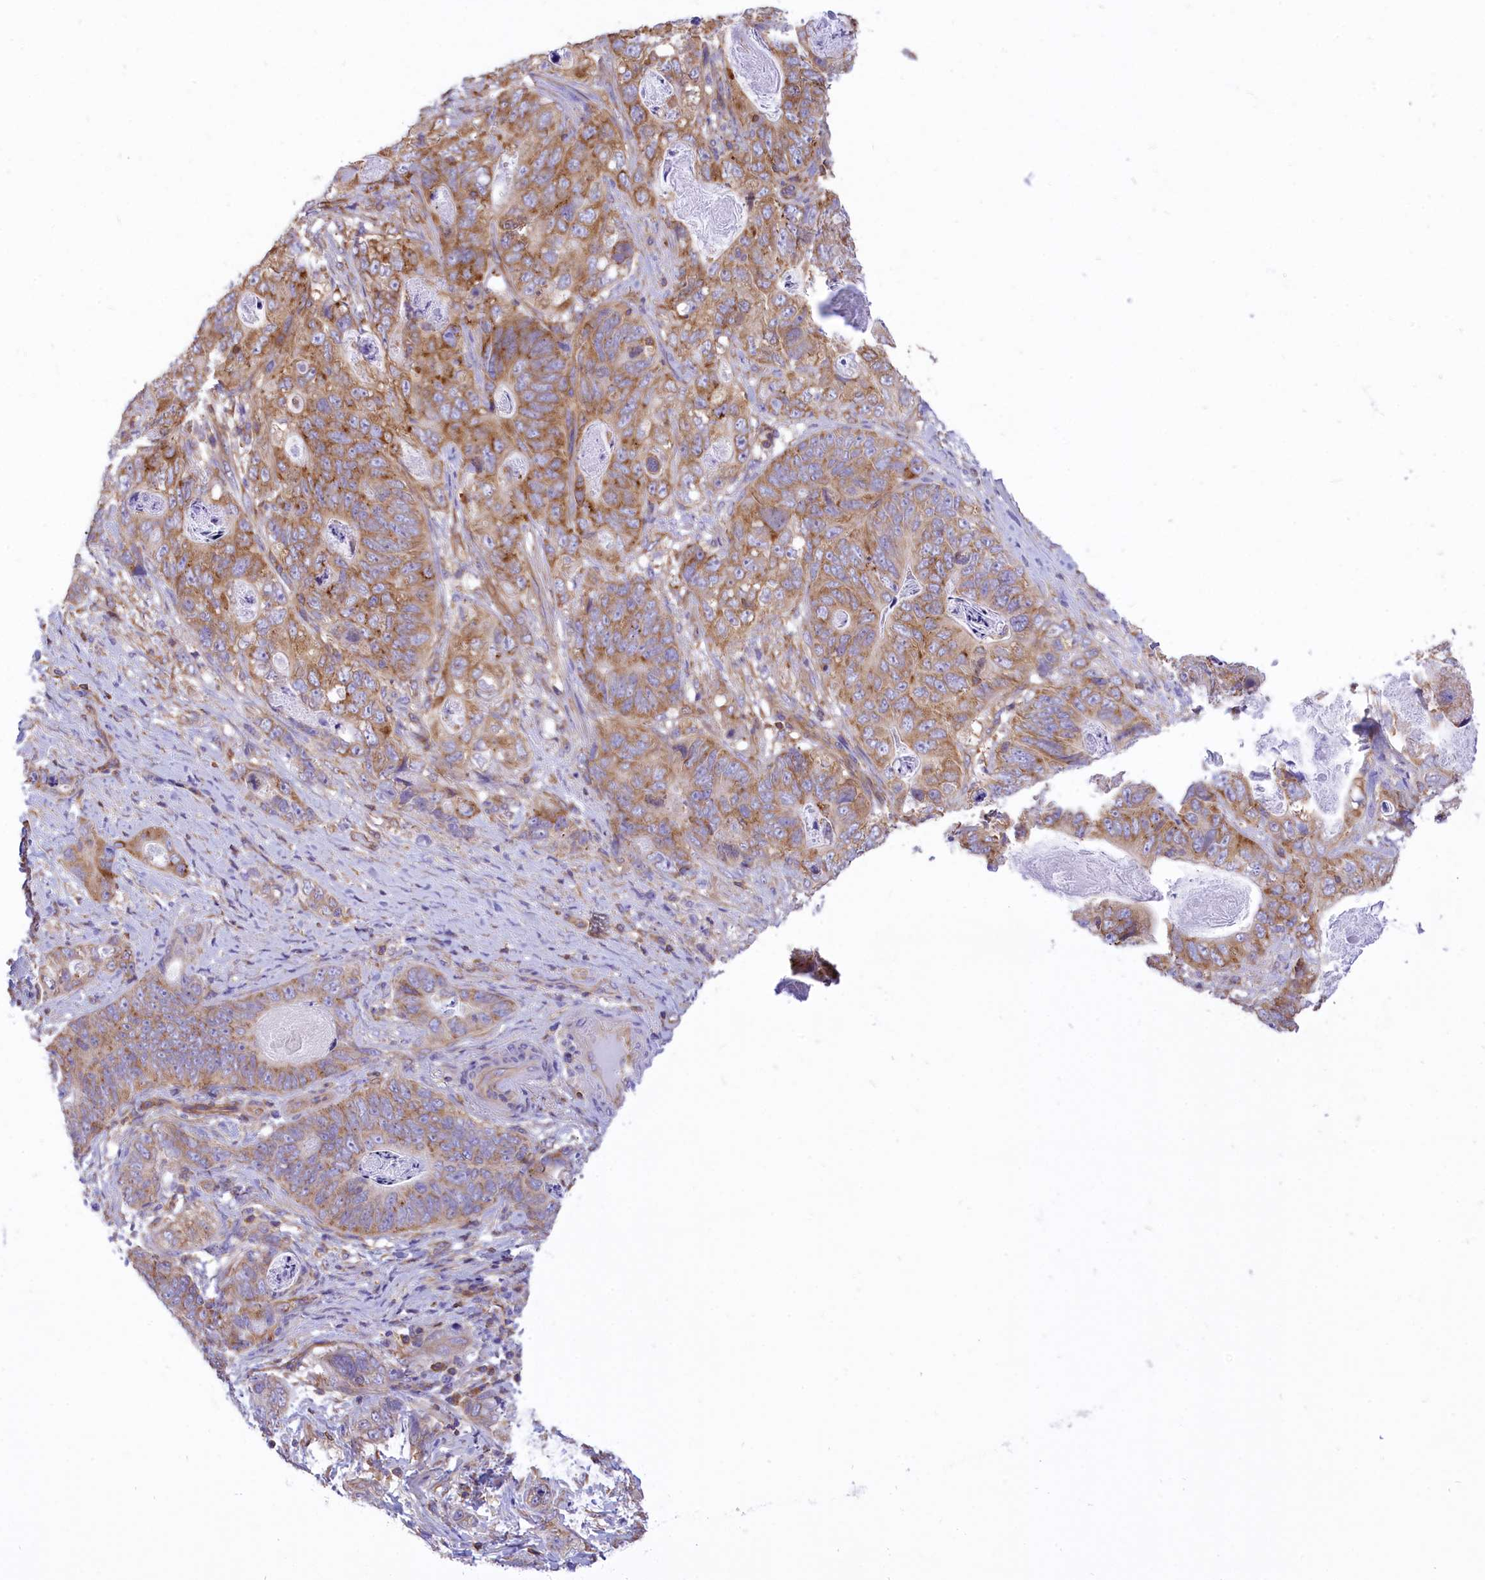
{"staining": {"intensity": "moderate", "quantity": ">75%", "location": "cytoplasmic/membranous"}, "tissue": "stomach cancer", "cell_type": "Tumor cells", "image_type": "cancer", "snomed": [{"axis": "morphology", "description": "Normal tissue, NOS"}, {"axis": "morphology", "description": "Adenocarcinoma, NOS"}, {"axis": "topography", "description": "Stomach"}], "caption": "Moderate cytoplasmic/membranous expression is identified in about >75% of tumor cells in stomach cancer (adenocarcinoma).", "gene": "SEPTIN9", "patient": {"sex": "female", "age": 89}}